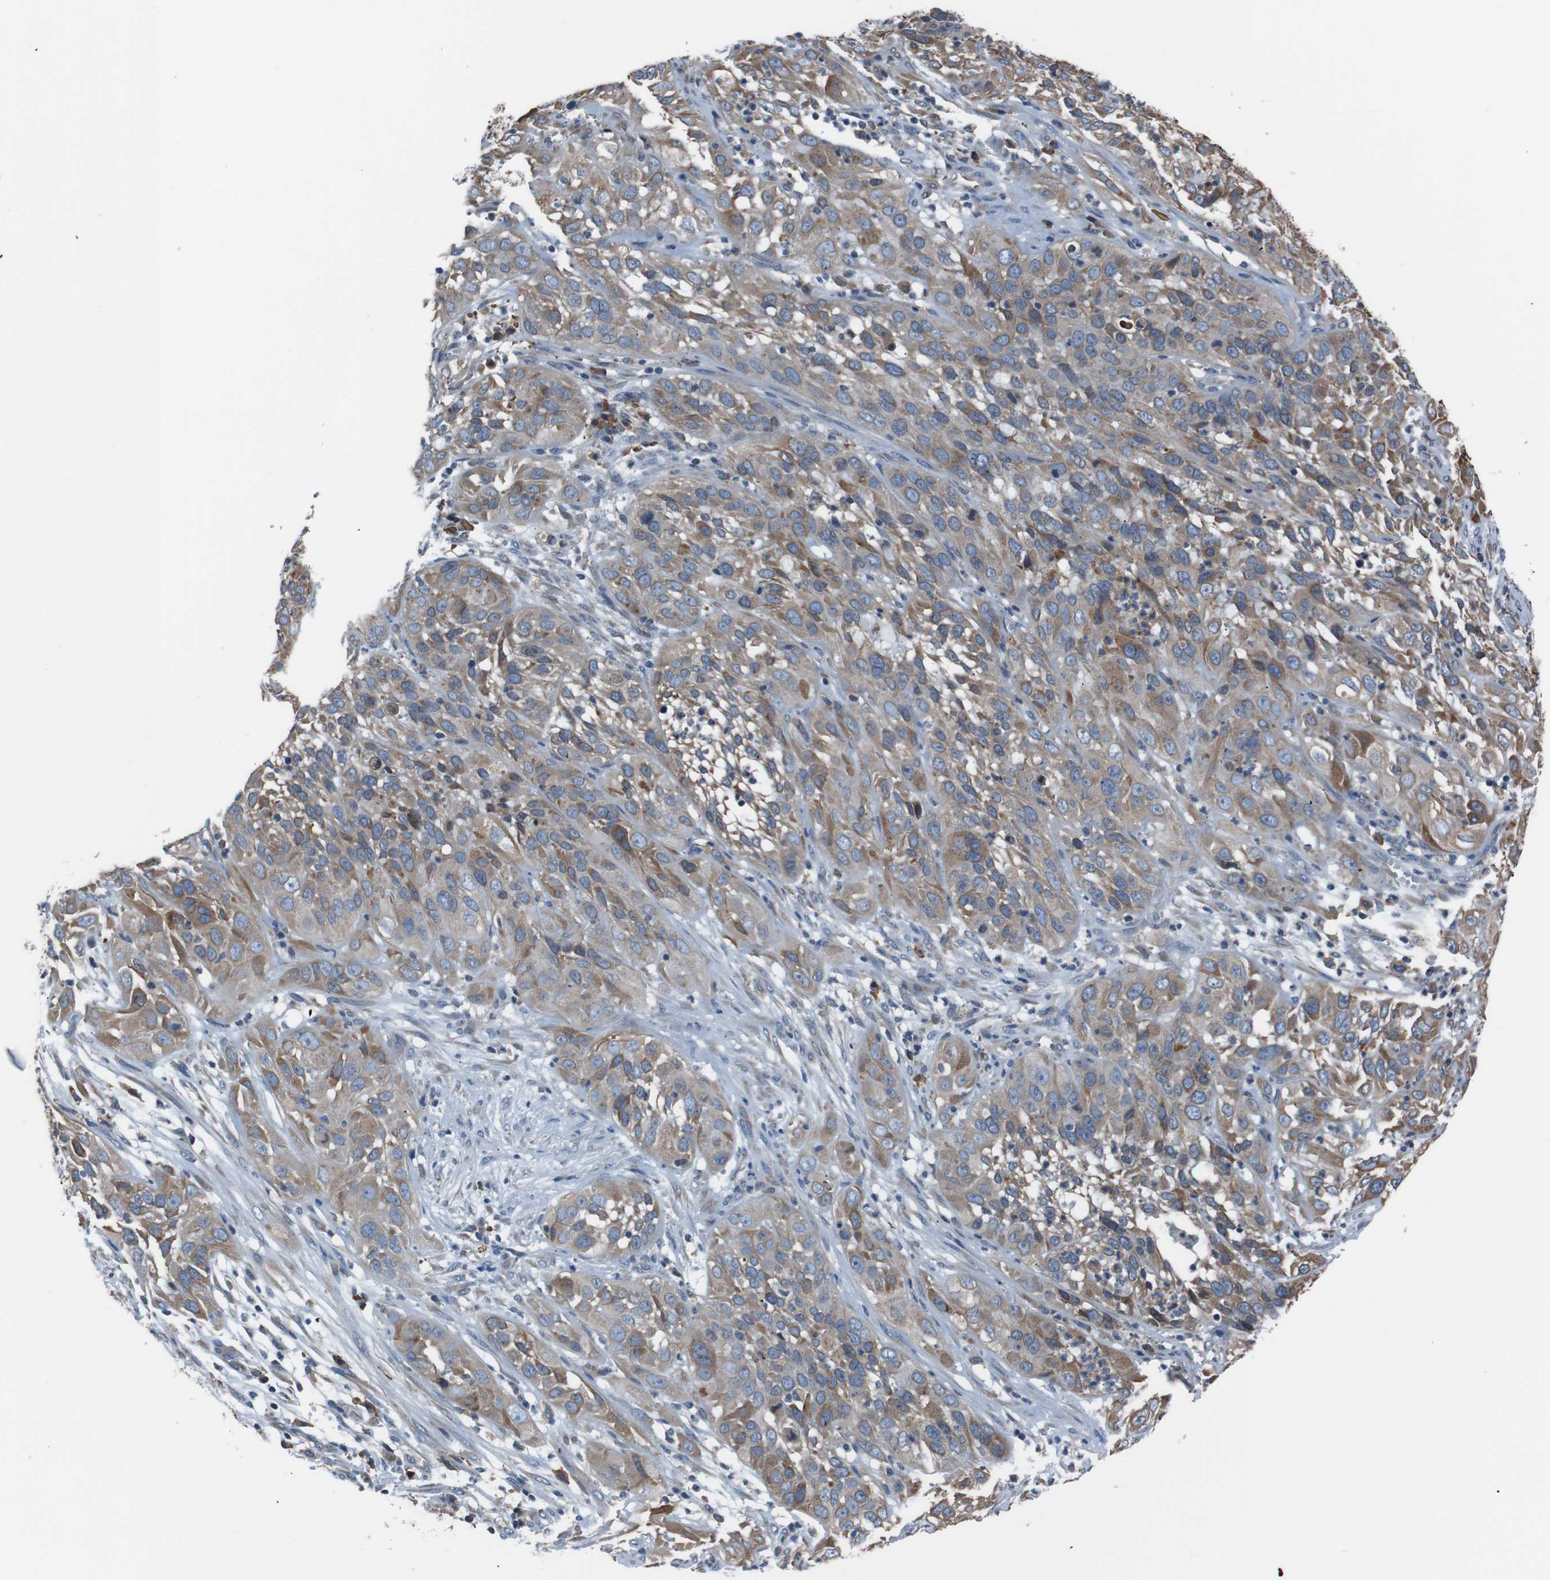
{"staining": {"intensity": "moderate", "quantity": "25%-75%", "location": "cytoplasmic/membranous"}, "tissue": "cervical cancer", "cell_type": "Tumor cells", "image_type": "cancer", "snomed": [{"axis": "morphology", "description": "Squamous cell carcinoma, NOS"}, {"axis": "topography", "description": "Cervix"}], "caption": "A histopathology image of human squamous cell carcinoma (cervical) stained for a protein demonstrates moderate cytoplasmic/membranous brown staining in tumor cells. Using DAB (3,3'-diaminobenzidine) (brown) and hematoxylin (blue) stains, captured at high magnification using brightfield microscopy.", "gene": "SIGMAR1", "patient": {"sex": "female", "age": 32}}